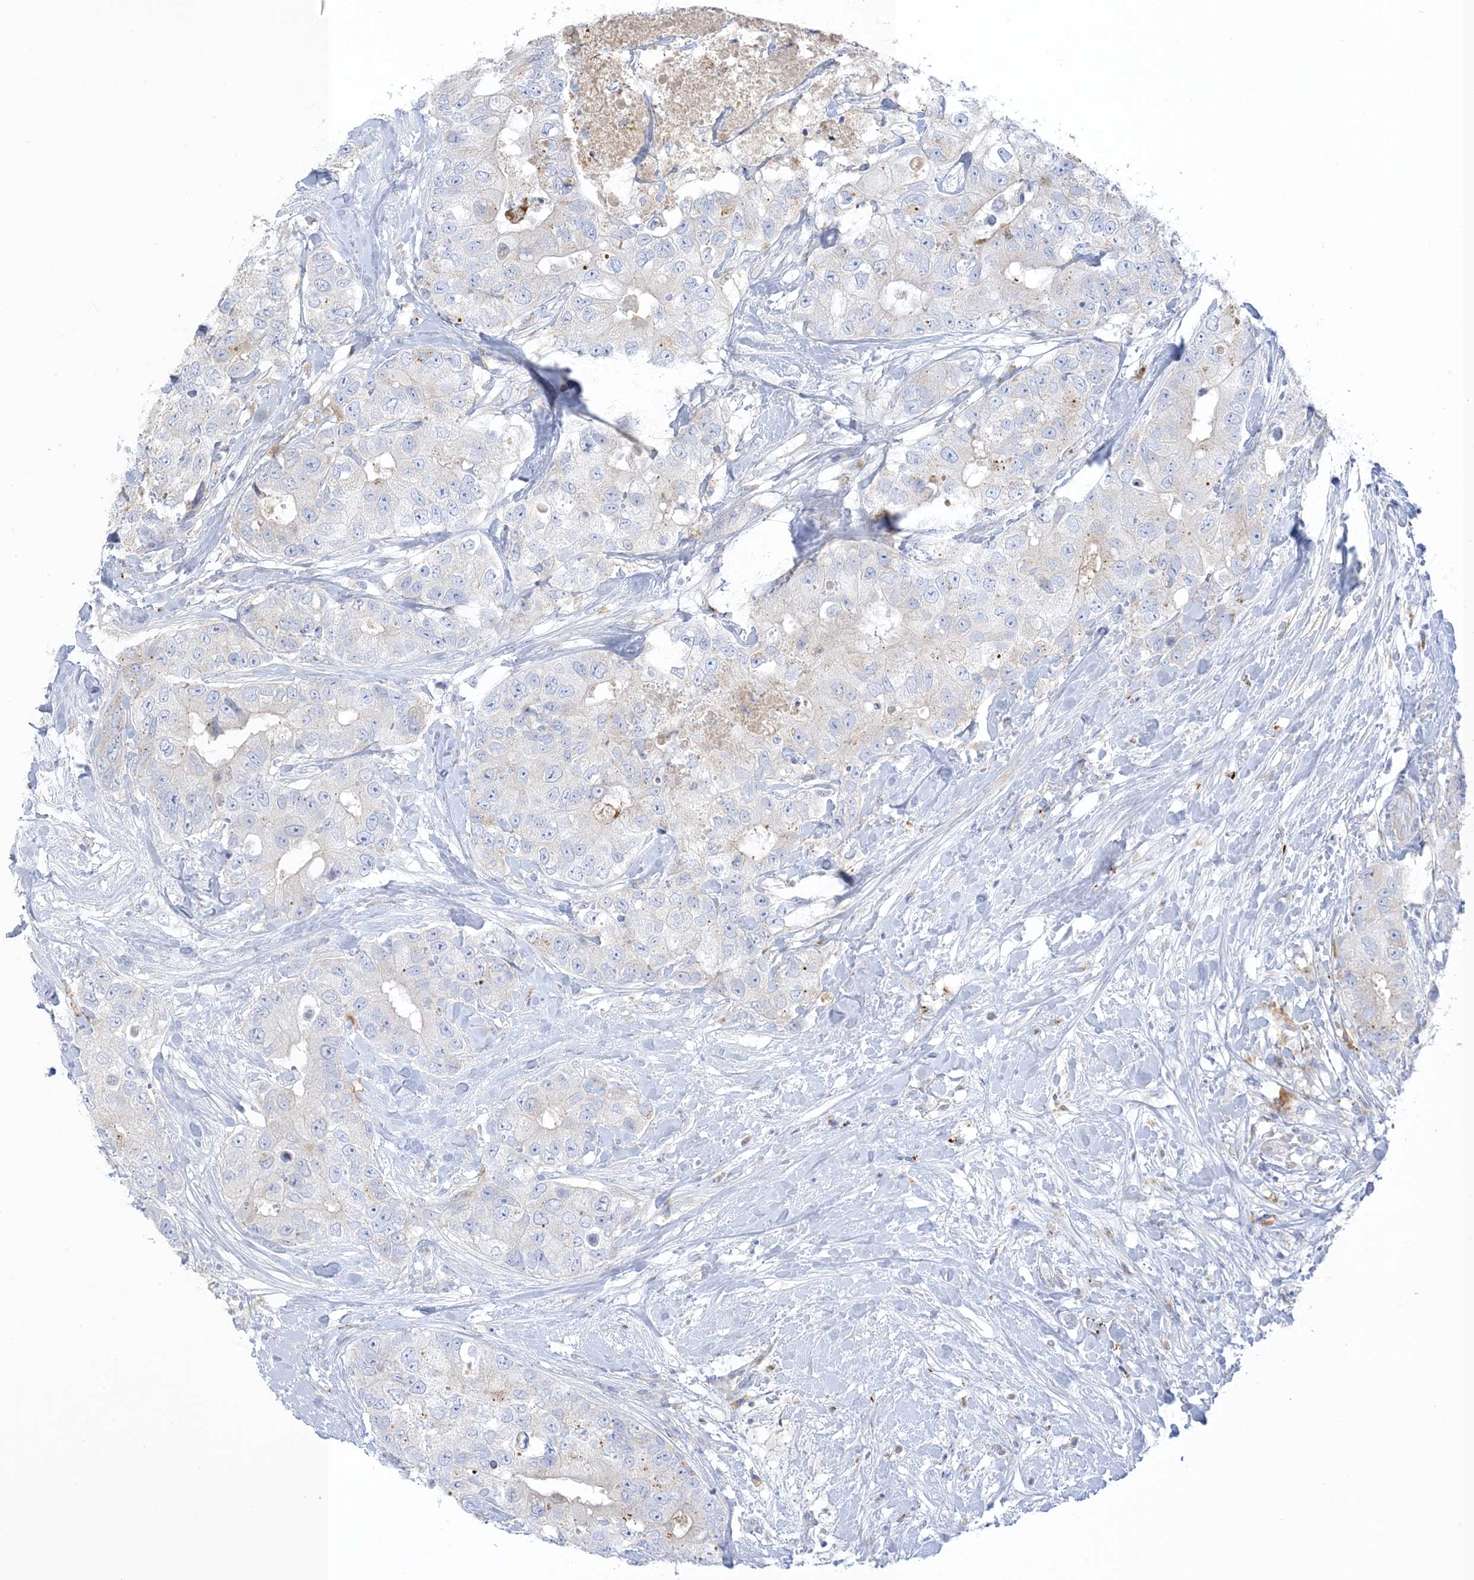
{"staining": {"intensity": "negative", "quantity": "none", "location": "none"}, "tissue": "breast cancer", "cell_type": "Tumor cells", "image_type": "cancer", "snomed": [{"axis": "morphology", "description": "Duct carcinoma"}, {"axis": "topography", "description": "Breast"}], "caption": "Breast intraductal carcinoma was stained to show a protein in brown. There is no significant expression in tumor cells. The staining is performed using DAB (3,3'-diaminobenzidine) brown chromogen with nuclei counter-stained in using hematoxylin.", "gene": "XIRP2", "patient": {"sex": "female", "age": 62}}